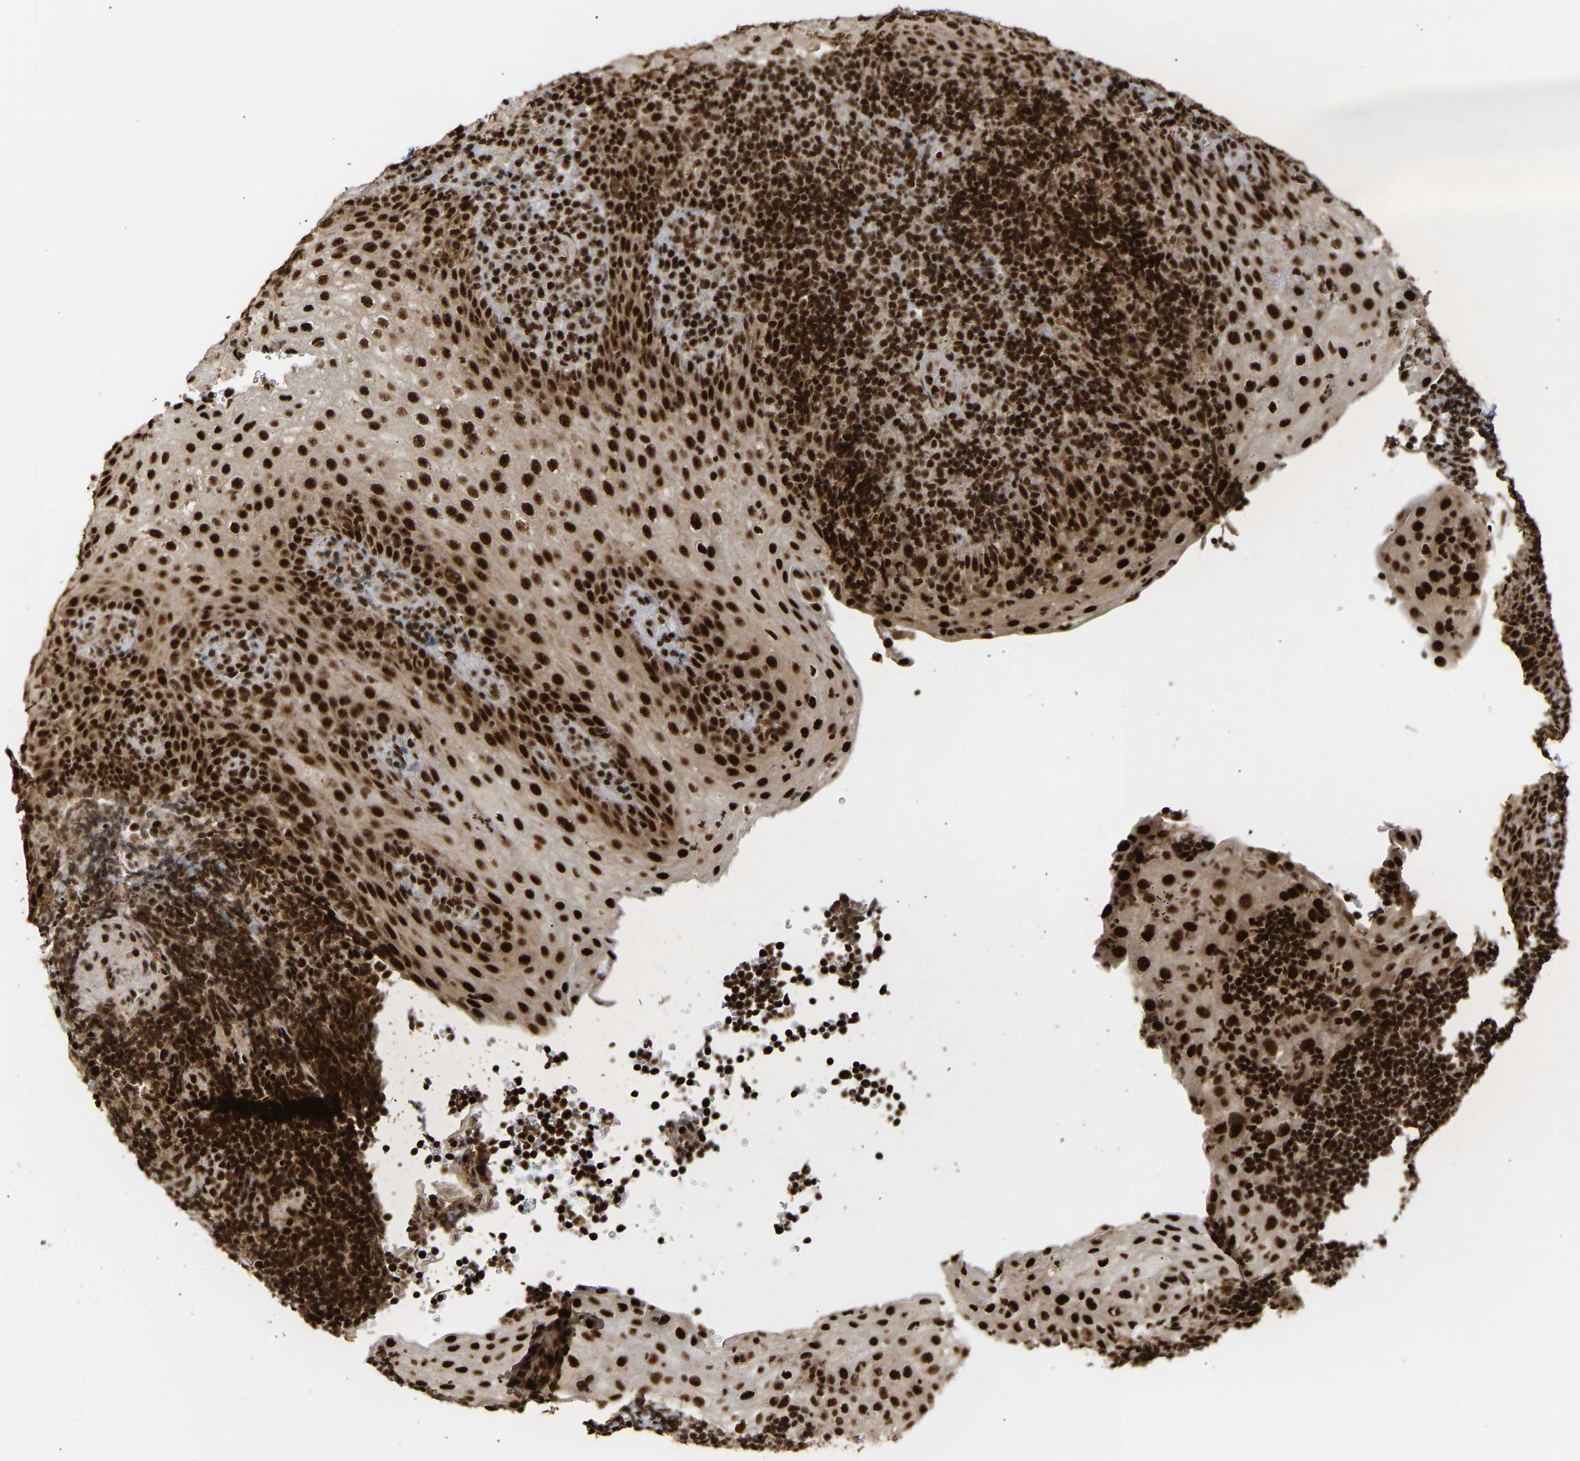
{"staining": {"intensity": "strong", "quantity": ">75%", "location": "cytoplasmic/membranous,nuclear"}, "tissue": "tonsil", "cell_type": "Germinal center cells", "image_type": "normal", "snomed": [{"axis": "morphology", "description": "Normal tissue, NOS"}, {"axis": "topography", "description": "Tonsil"}], "caption": "This photomicrograph shows immunohistochemistry (IHC) staining of normal human tonsil, with high strong cytoplasmic/membranous,nuclear staining in about >75% of germinal center cells.", "gene": "ALYREF", "patient": {"sex": "male", "age": 37}}